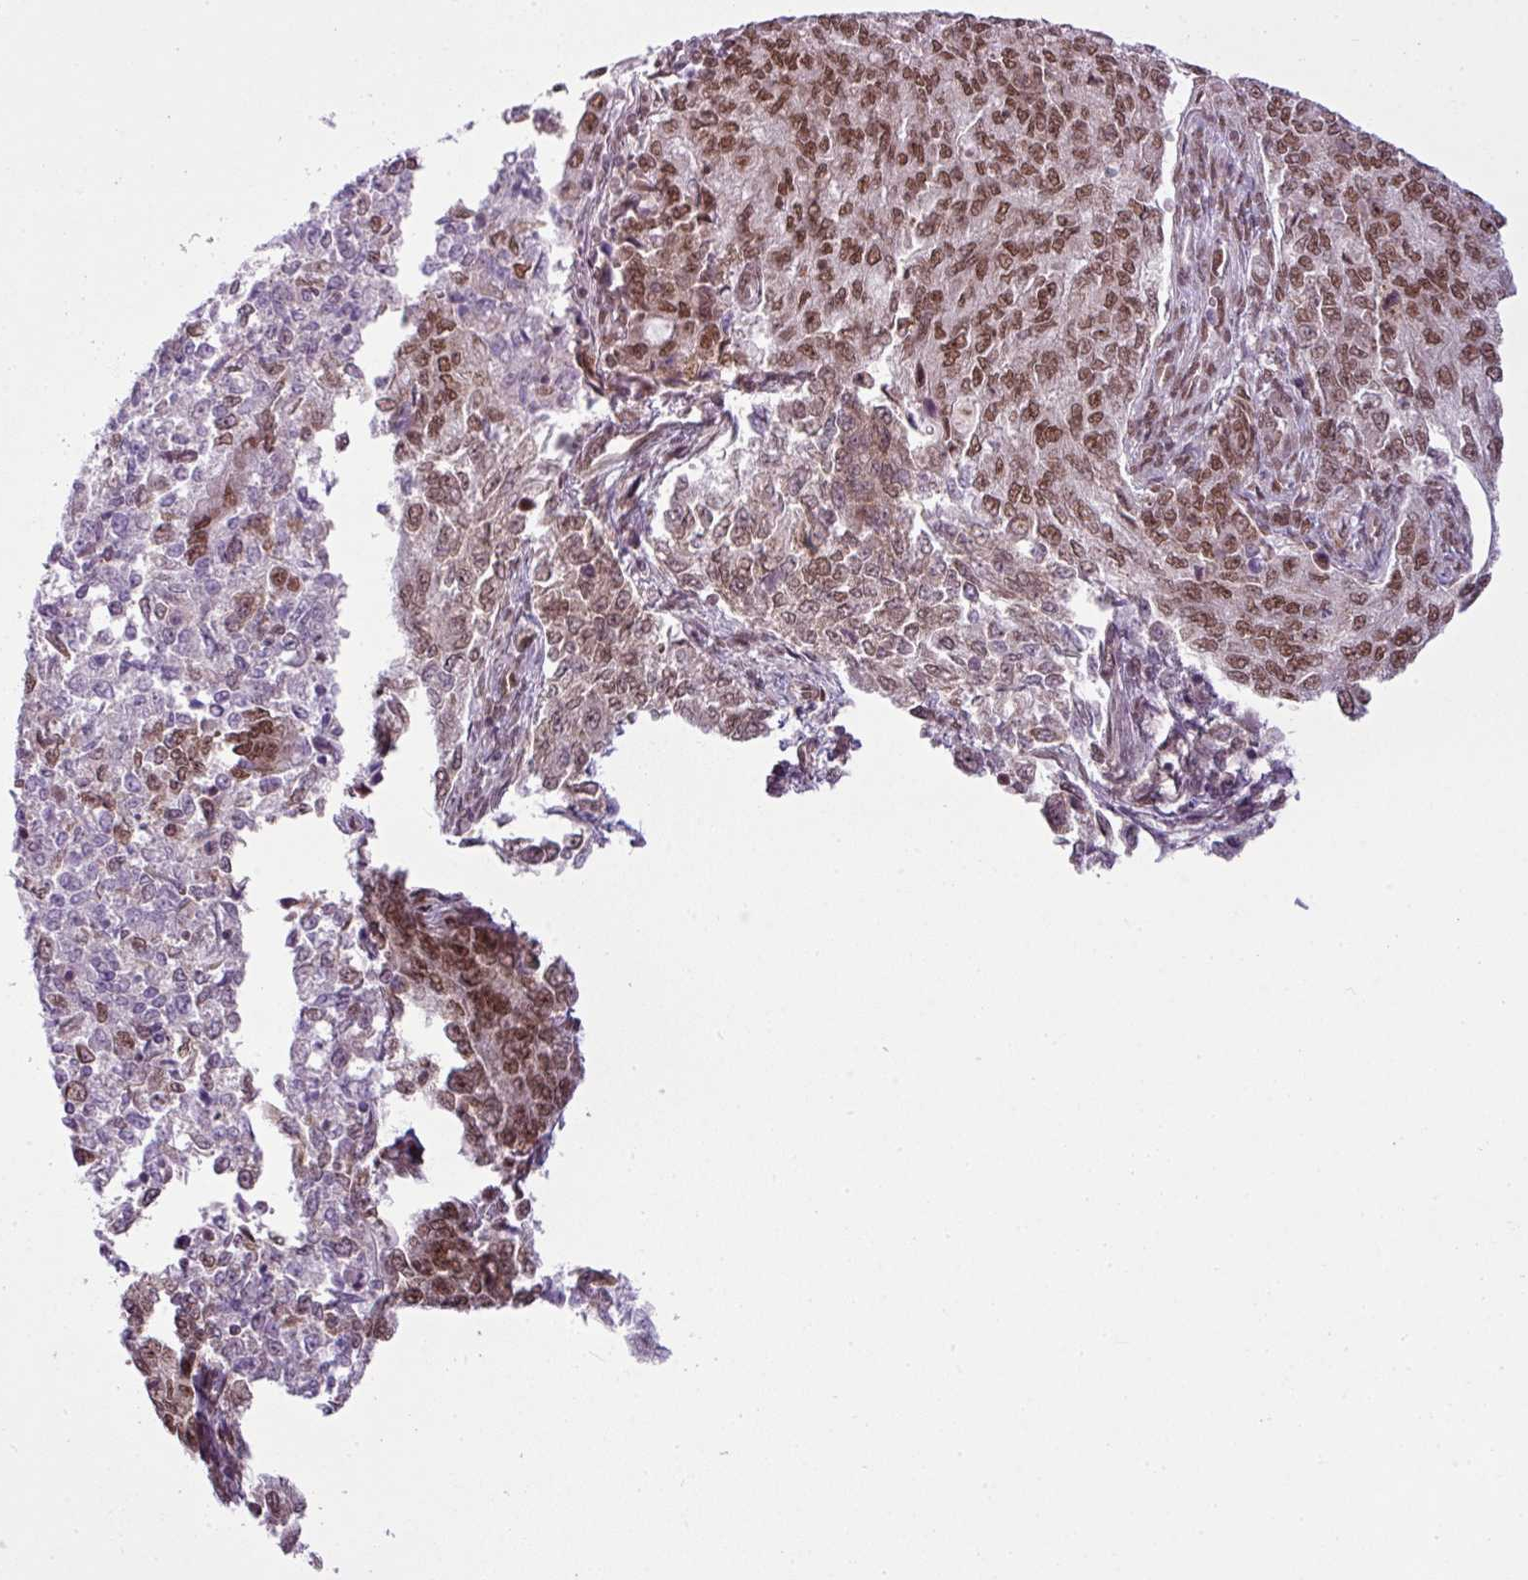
{"staining": {"intensity": "moderate", "quantity": ">75%", "location": "nuclear"}, "tissue": "endometrial cancer", "cell_type": "Tumor cells", "image_type": "cancer", "snomed": [{"axis": "morphology", "description": "Adenocarcinoma, NOS"}, {"axis": "topography", "description": "Endometrium"}], "caption": "Adenocarcinoma (endometrial) stained for a protein (brown) demonstrates moderate nuclear positive staining in about >75% of tumor cells.", "gene": "ARL6IP4", "patient": {"sex": "female", "age": 50}}